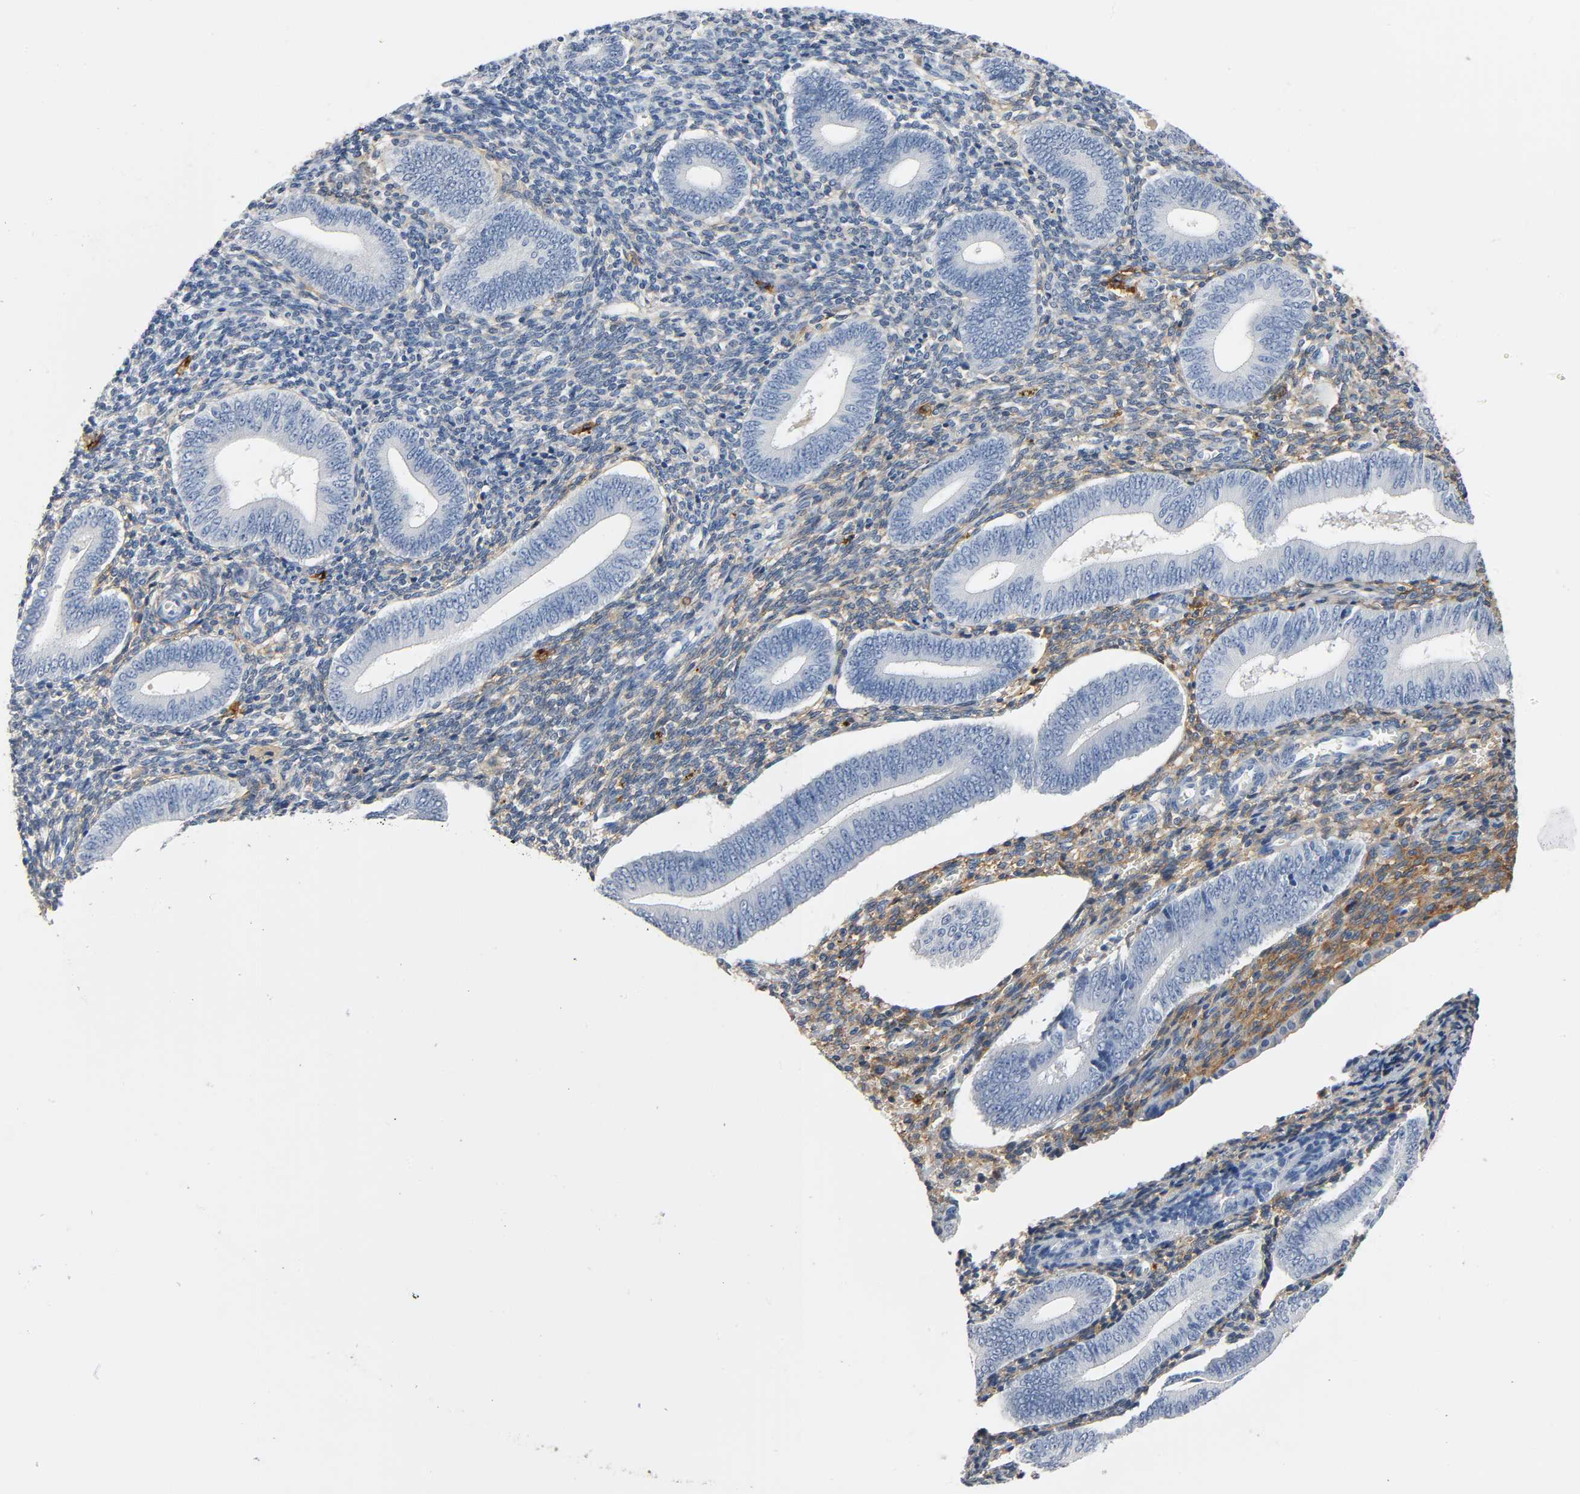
{"staining": {"intensity": "moderate", "quantity": "25%-75%", "location": "cytoplasmic/membranous"}, "tissue": "endometrium", "cell_type": "Cells in endometrial stroma", "image_type": "normal", "snomed": [{"axis": "morphology", "description": "Normal tissue, NOS"}, {"axis": "topography", "description": "Uterus"}, {"axis": "topography", "description": "Endometrium"}], "caption": "A medium amount of moderate cytoplasmic/membranous staining is identified in about 25%-75% of cells in endometrial stroma in unremarkable endometrium. The protein is shown in brown color, while the nuclei are stained blue.", "gene": "ANPEP", "patient": {"sex": "female", "age": 33}}